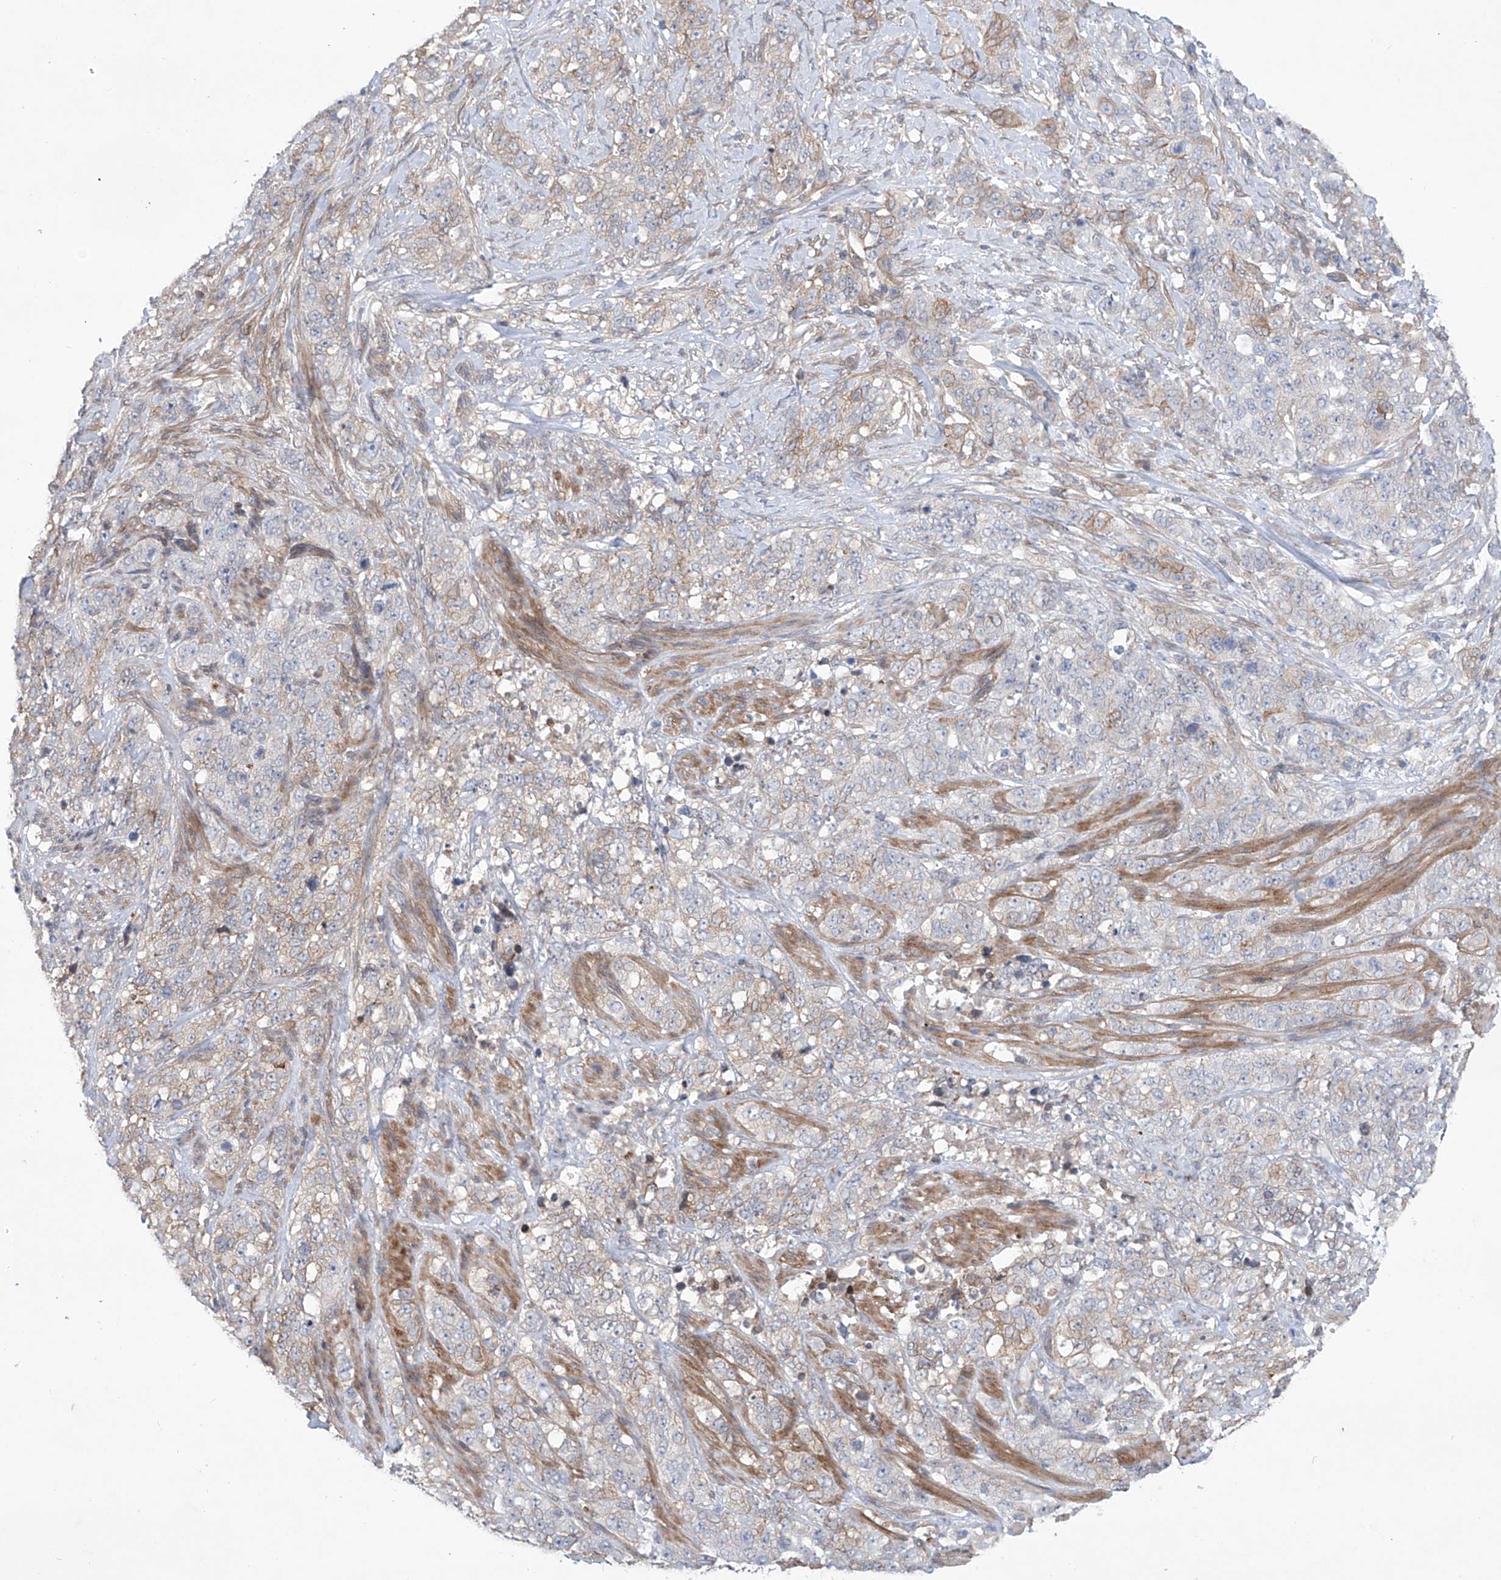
{"staining": {"intensity": "weak", "quantity": "<25%", "location": "cytoplasmic/membranous"}, "tissue": "stomach cancer", "cell_type": "Tumor cells", "image_type": "cancer", "snomed": [{"axis": "morphology", "description": "Adenocarcinoma, NOS"}, {"axis": "topography", "description": "Stomach"}], "caption": "IHC photomicrograph of human stomach cancer (adenocarcinoma) stained for a protein (brown), which exhibits no expression in tumor cells.", "gene": "KLC4", "patient": {"sex": "male", "age": 48}}